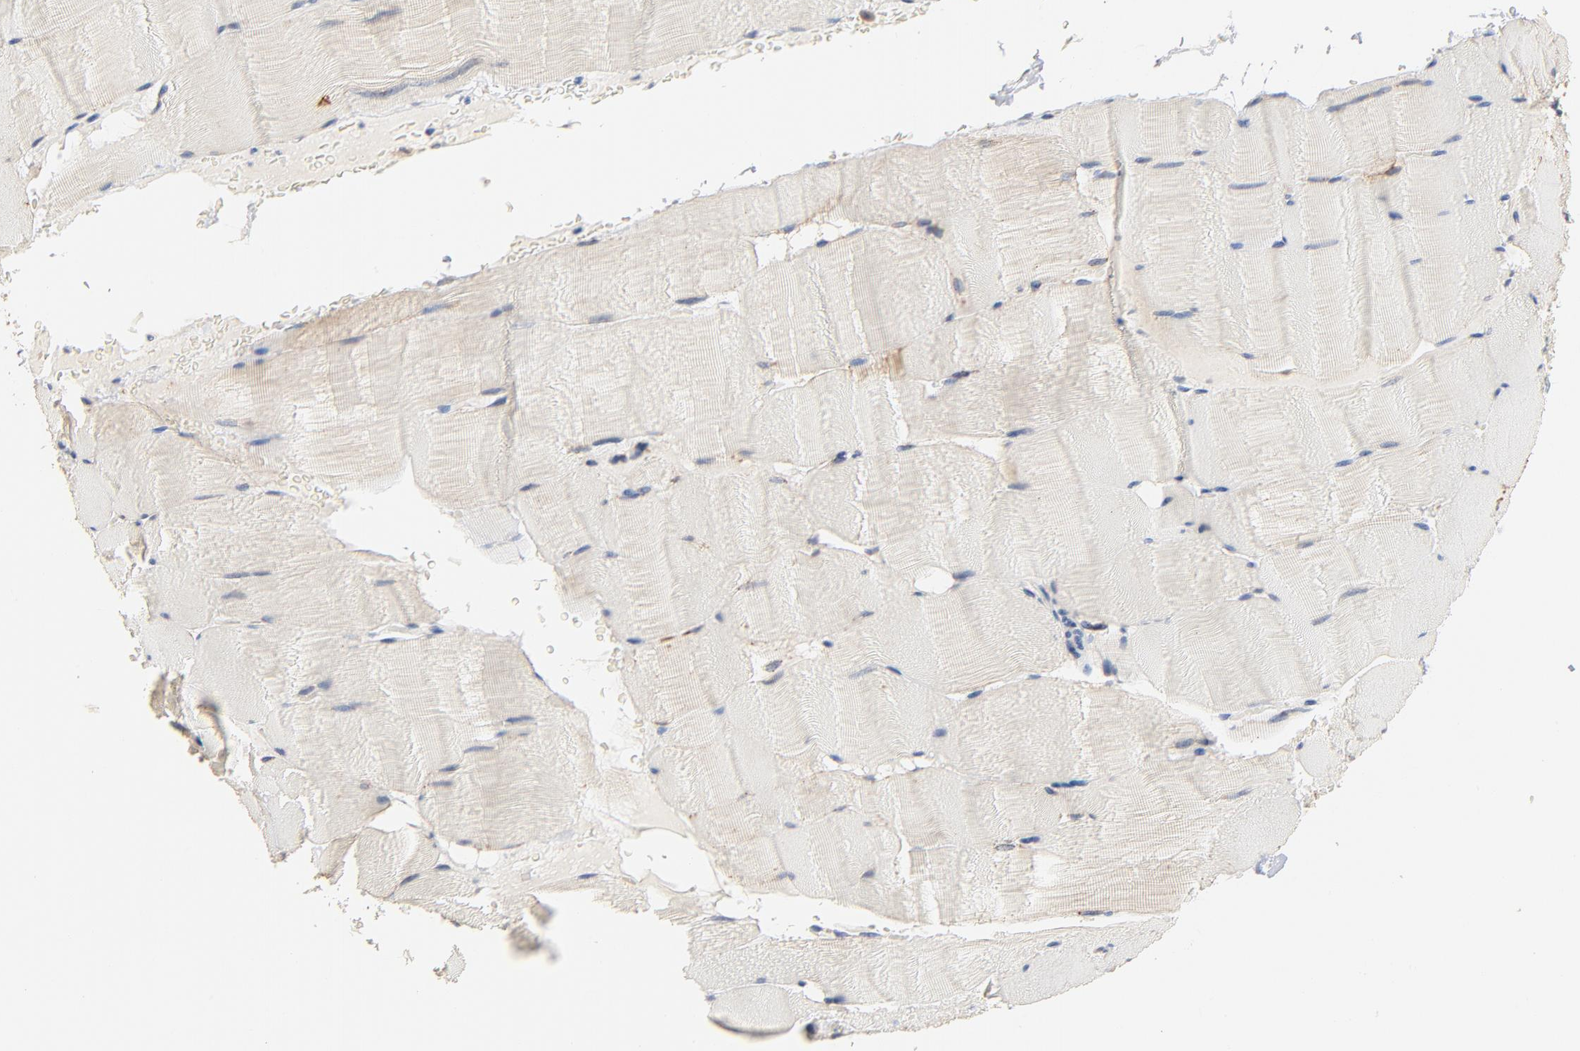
{"staining": {"intensity": "negative", "quantity": "none", "location": "none"}, "tissue": "skeletal muscle", "cell_type": "Myocytes", "image_type": "normal", "snomed": [{"axis": "morphology", "description": "Normal tissue, NOS"}, {"axis": "topography", "description": "Skeletal muscle"}], "caption": "Immunohistochemistry micrograph of benign skeletal muscle: skeletal muscle stained with DAB demonstrates no significant protein expression in myocytes.", "gene": "ZDHHC8", "patient": {"sex": "male", "age": 62}}